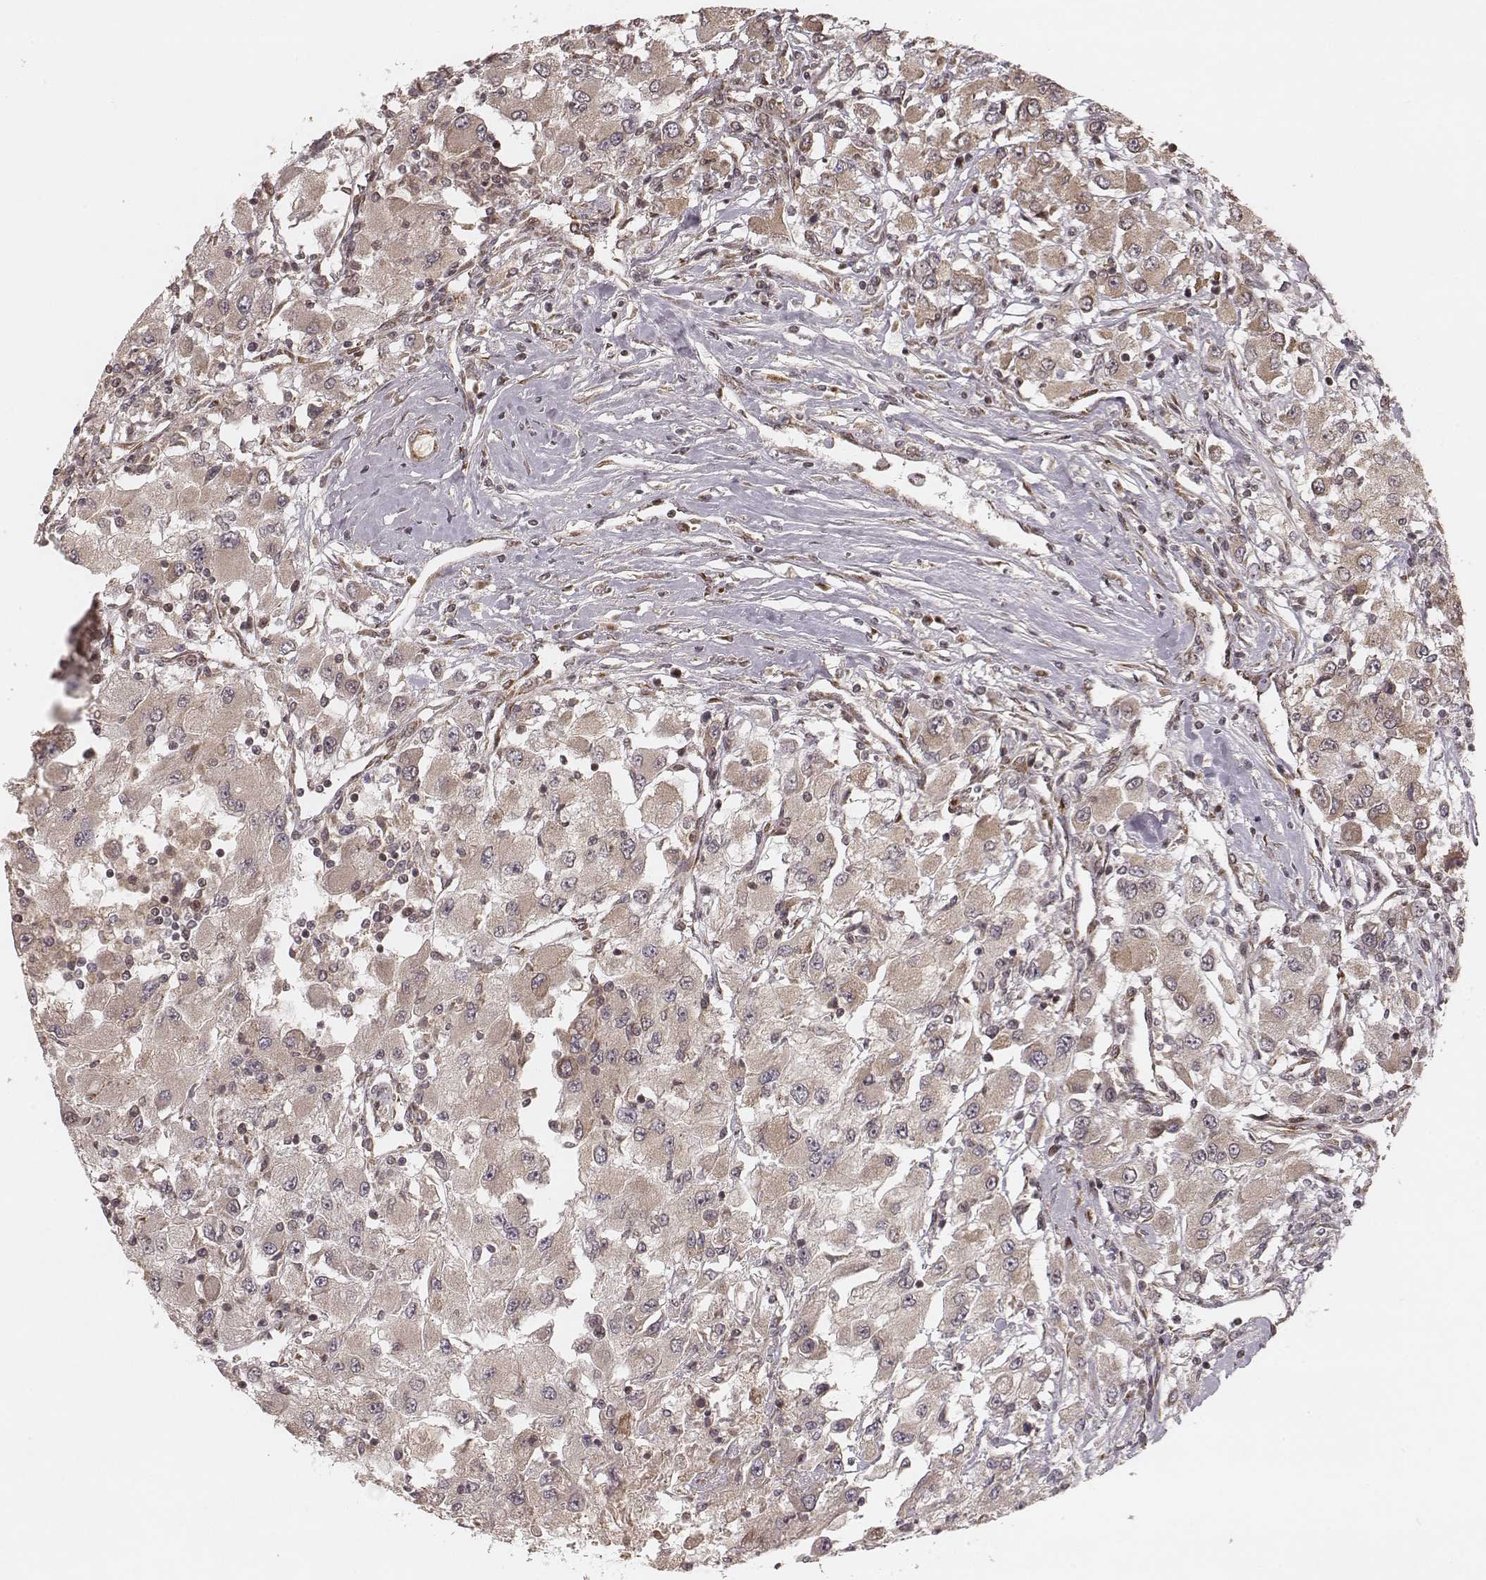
{"staining": {"intensity": "weak", "quantity": ">75%", "location": "cytoplasmic/membranous"}, "tissue": "renal cancer", "cell_type": "Tumor cells", "image_type": "cancer", "snomed": [{"axis": "morphology", "description": "Adenocarcinoma, NOS"}, {"axis": "topography", "description": "Kidney"}], "caption": "Protein expression analysis of adenocarcinoma (renal) demonstrates weak cytoplasmic/membranous positivity in about >75% of tumor cells.", "gene": "MYO19", "patient": {"sex": "female", "age": 67}}